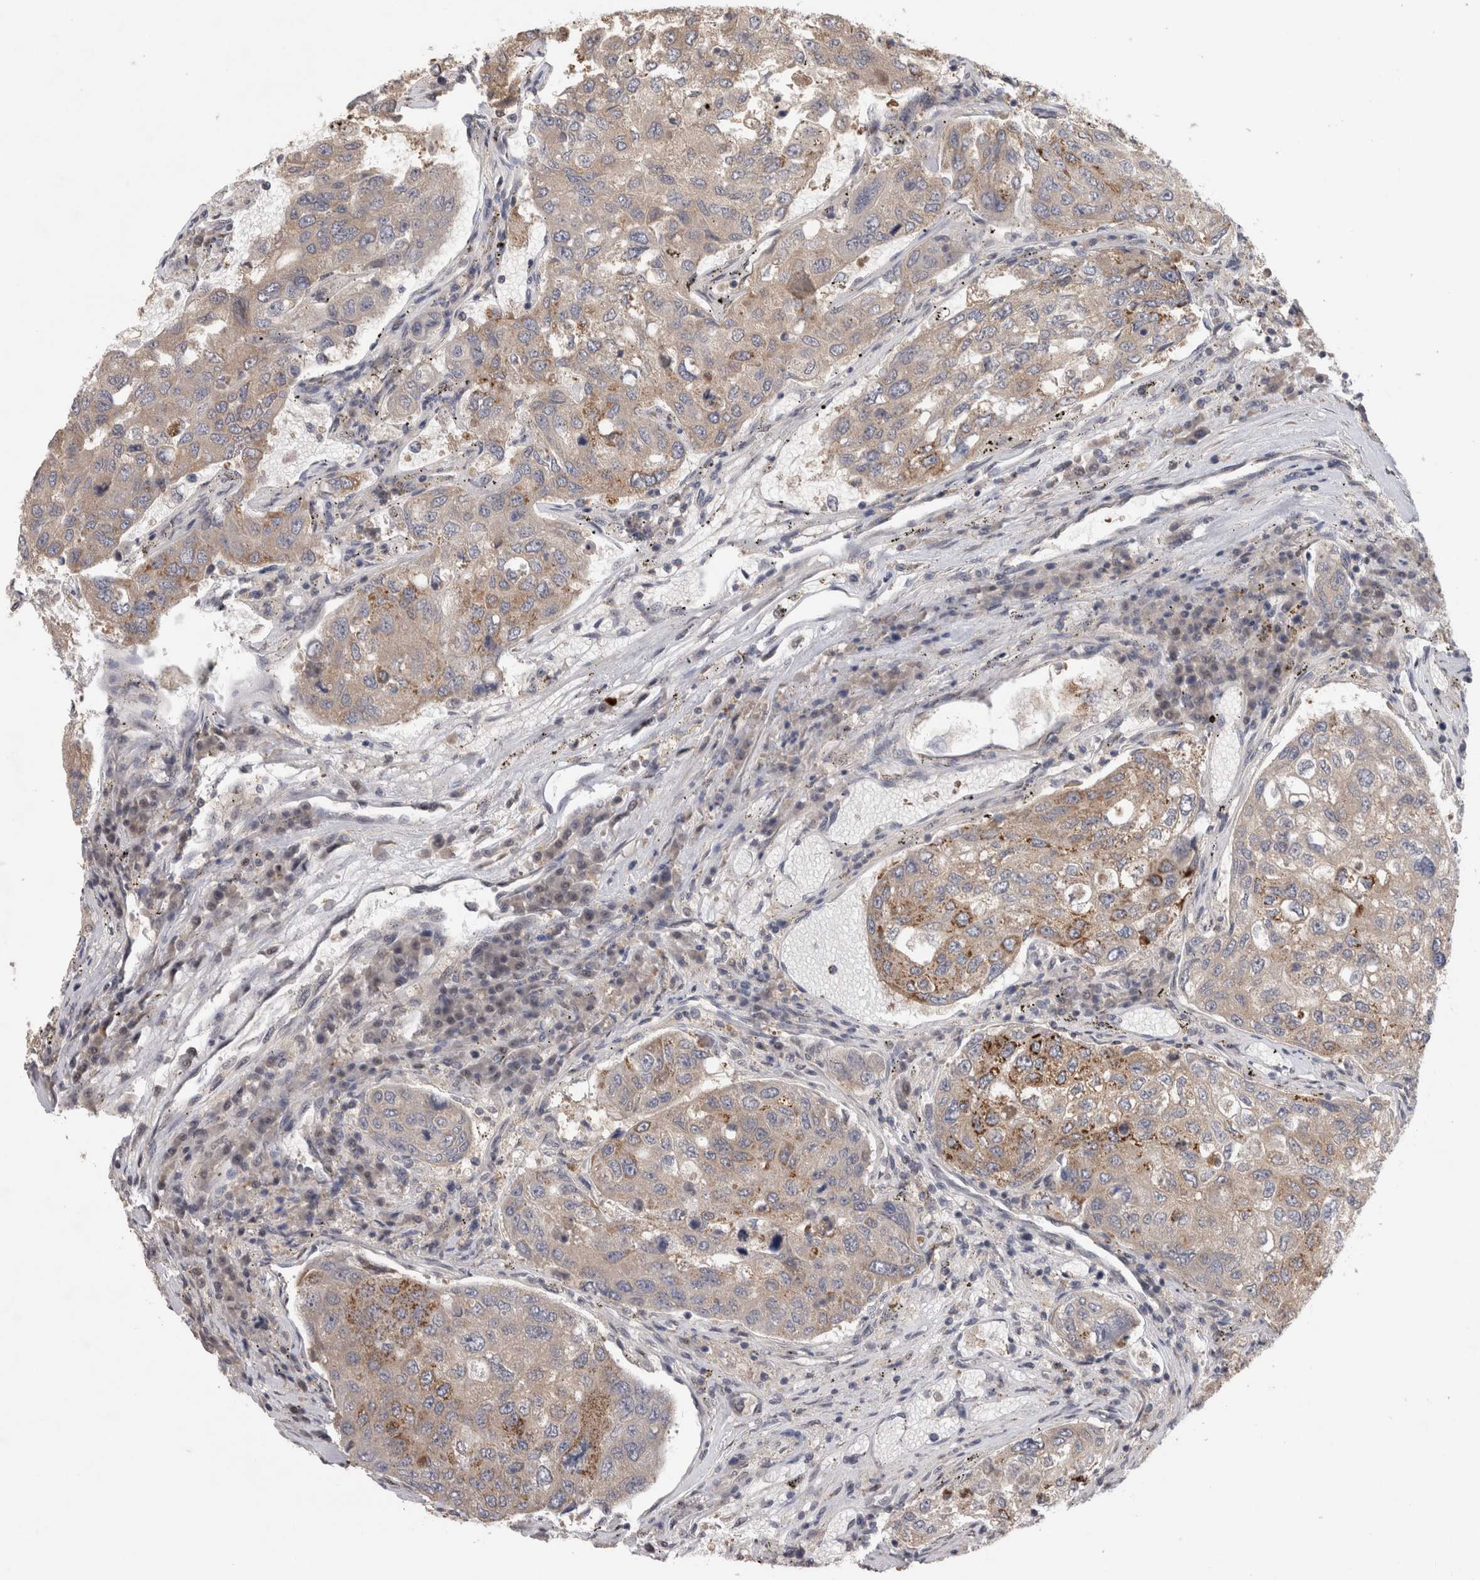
{"staining": {"intensity": "moderate", "quantity": "<25%", "location": "cytoplasmic/membranous"}, "tissue": "urothelial cancer", "cell_type": "Tumor cells", "image_type": "cancer", "snomed": [{"axis": "morphology", "description": "Urothelial carcinoma, High grade"}, {"axis": "topography", "description": "Lymph node"}, {"axis": "topography", "description": "Urinary bladder"}], "caption": "DAB immunohistochemical staining of human urothelial carcinoma (high-grade) displays moderate cytoplasmic/membranous protein positivity in about <25% of tumor cells.", "gene": "PIGP", "patient": {"sex": "male", "age": 51}}